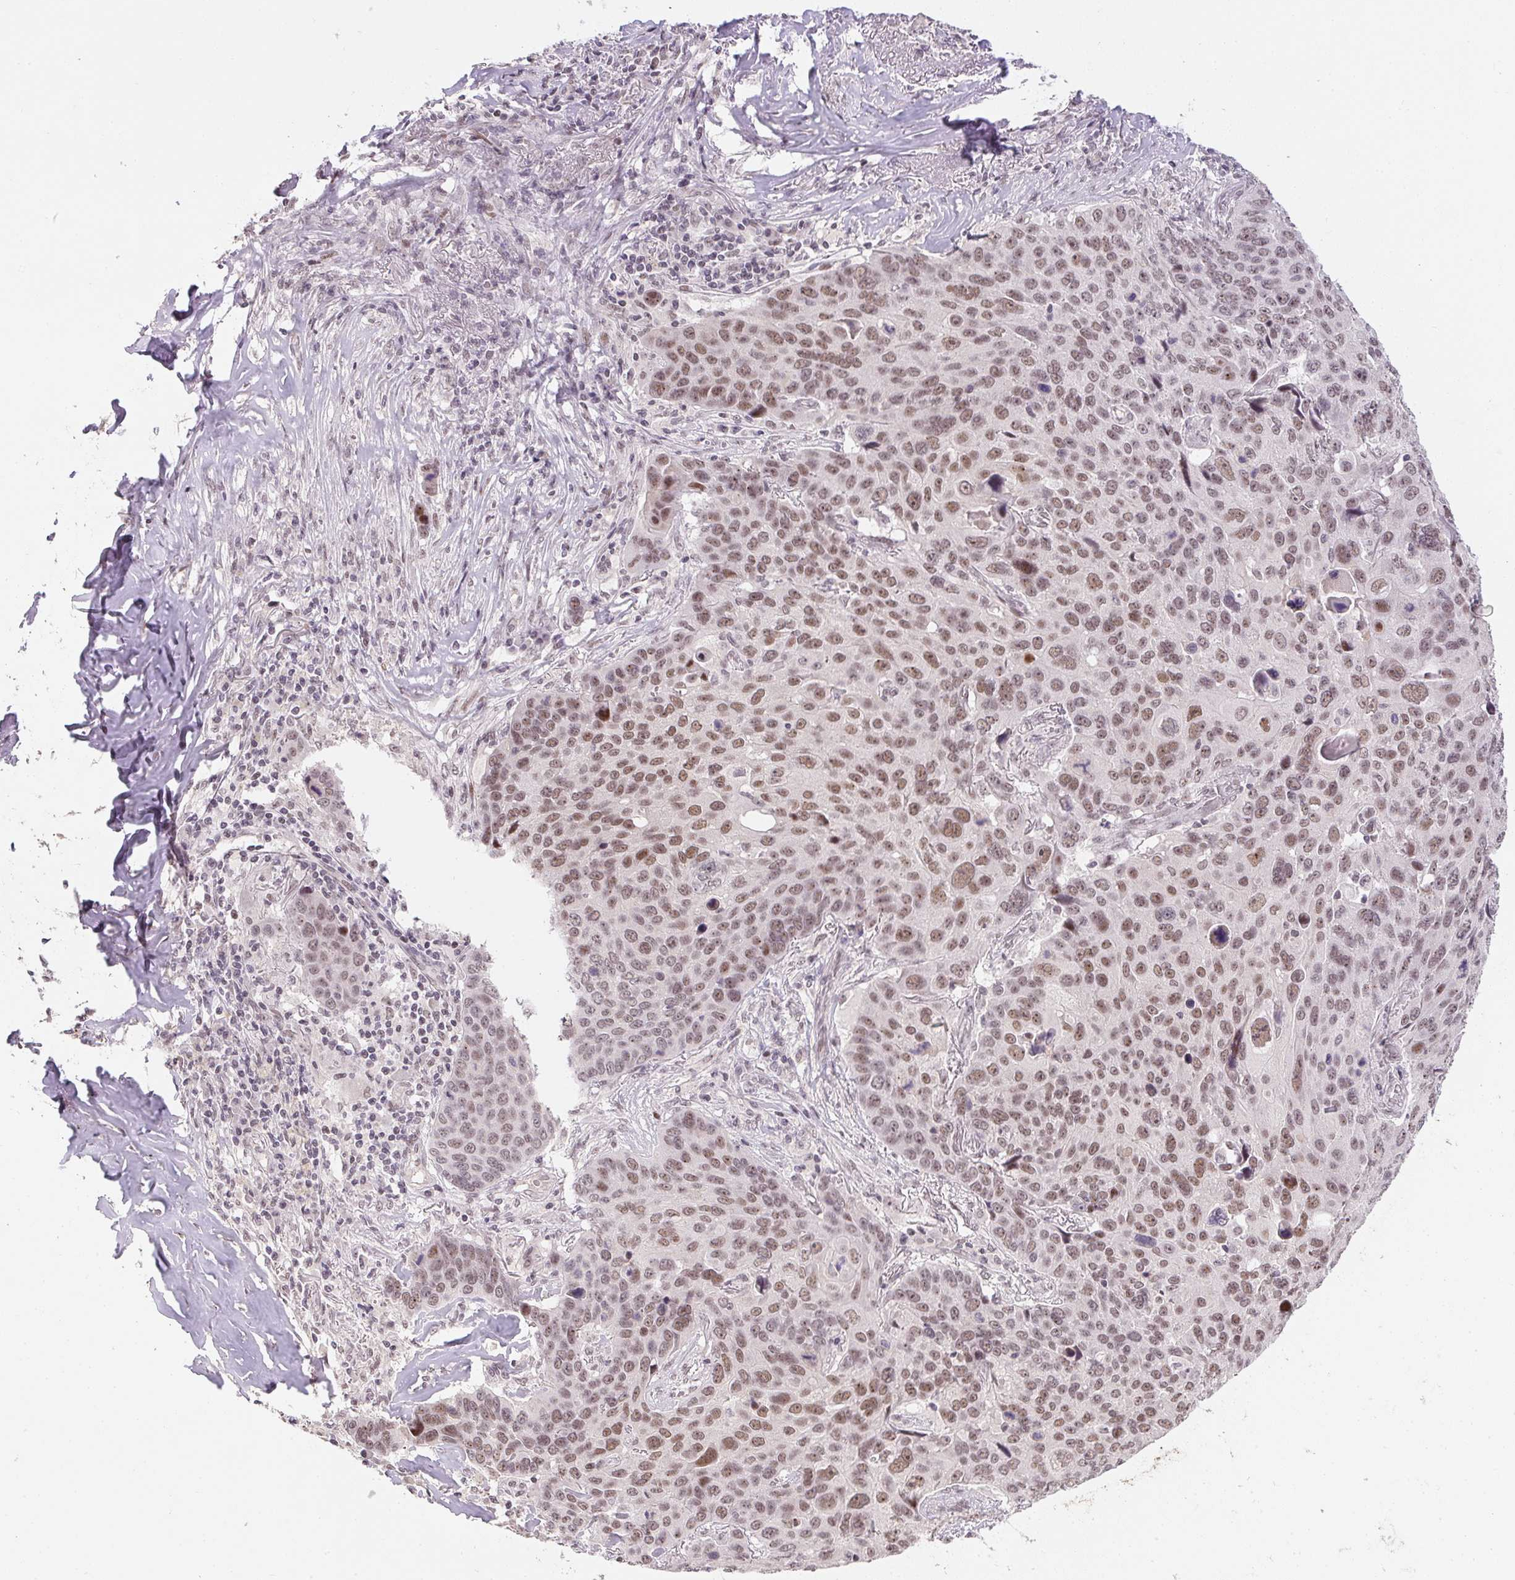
{"staining": {"intensity": "moderate", "quantity": ">75%", "location": "nuclear"}, "tissue": "lung cancer", "cell_type": "Tumor cells", "image_type": "cancer", "snomed": [{"axis": "morphology", "description": "Squamous cell carcinoma, NOS"}, {"axis": "topography", "description": "Lung"}], "caption": "DAB immunohistochemical staining of human lung squamous cell carcinoma displays moderate nuclear protein staining in about >75% of tumor cells.", "gene": "KDM4D", "patient": {"sex": "male", "age": 68}}